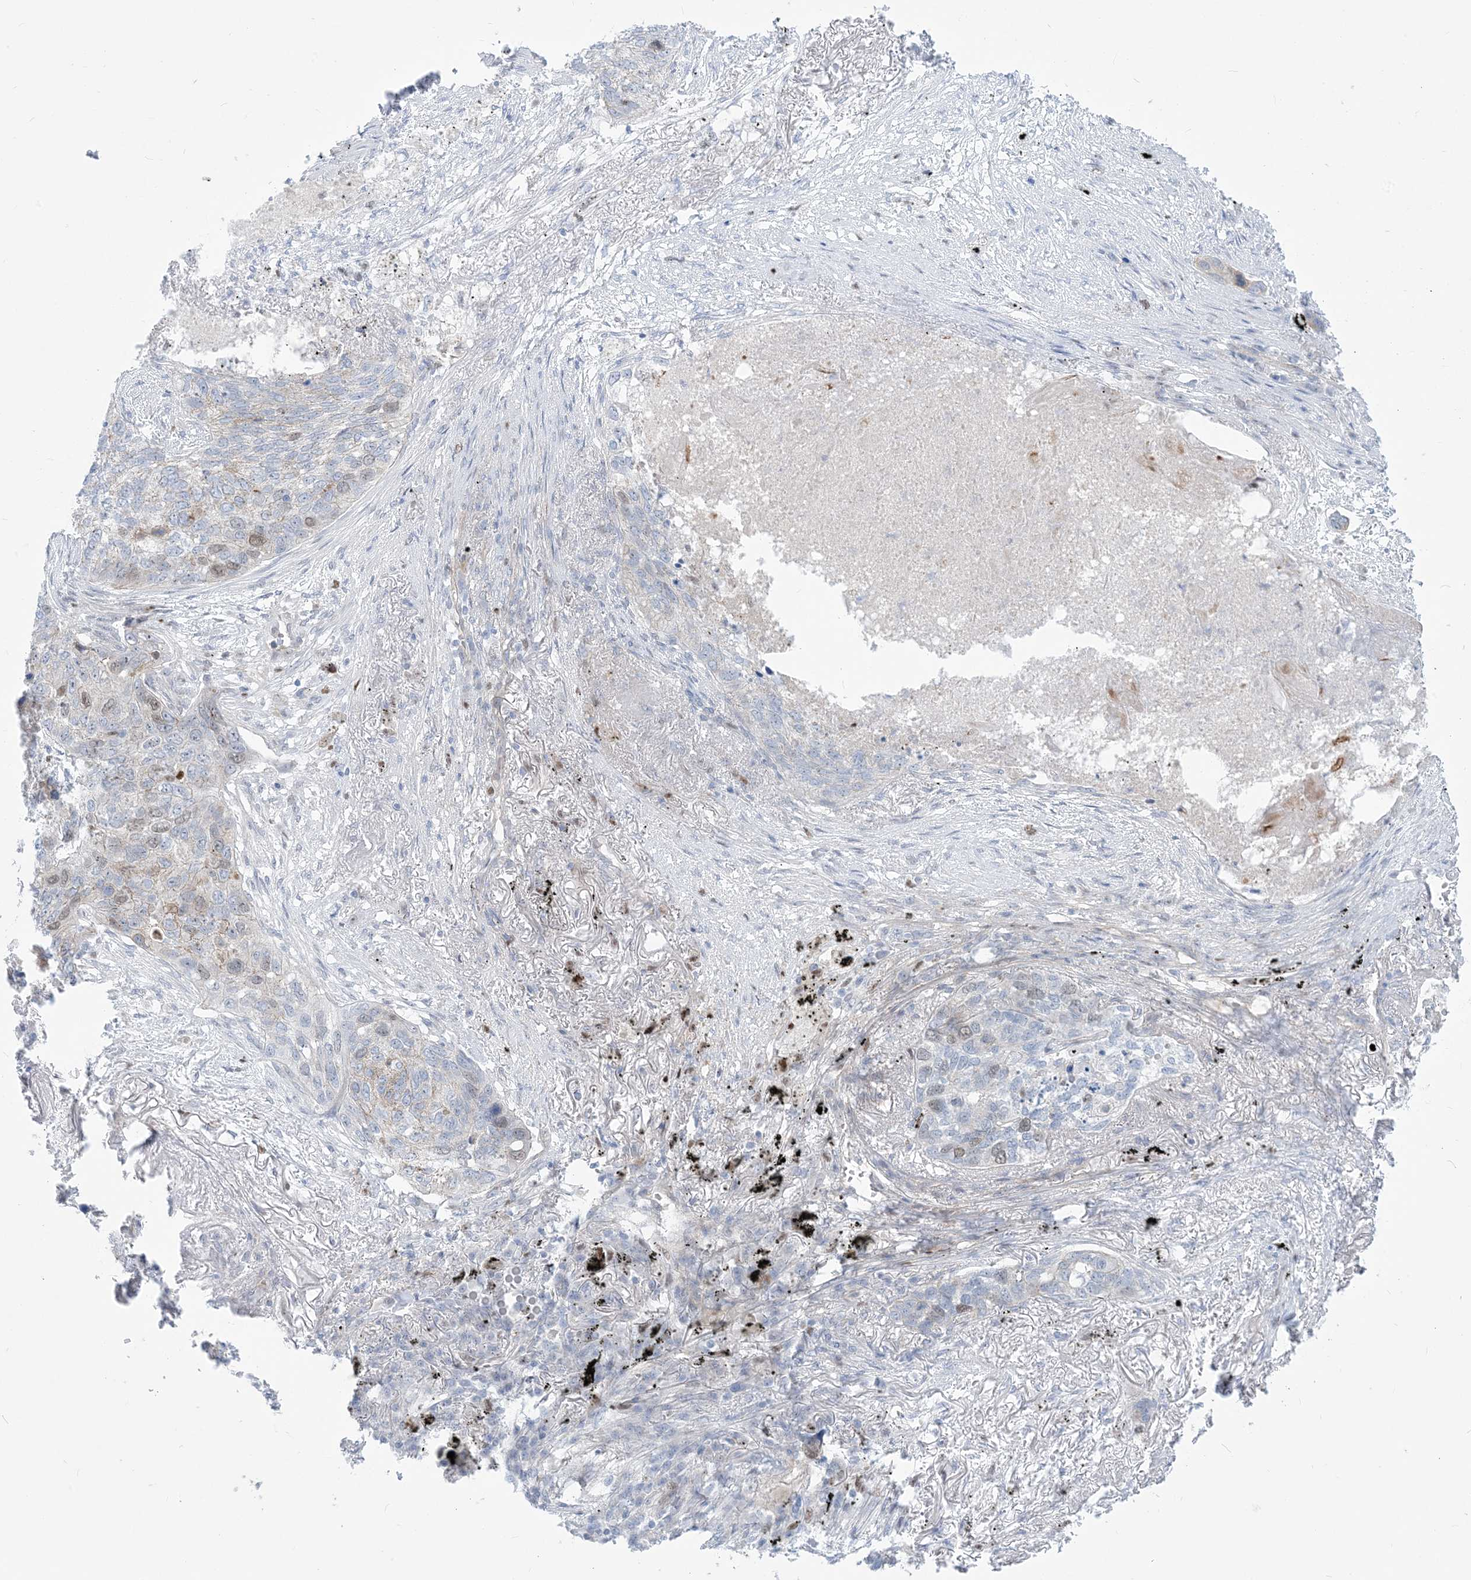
{"staining": {"intensity": "weak", "quantity": "<25%", "location": "nuclear"}, "tissue": "lung cancer", "cell_type": "Tumor cells", "image_type": "cancer", "snomed": [{"axis": "morphology", "description": "Squamous cell carcinoma, NOS"}, {"axis": "topography", "description": "Lung"}], "caption": "Histopathology image shows no significant protein expression in tumor cells of lung cancer.", "gene": "MARS2", "patient": {"sex": "female", "age": 63}}